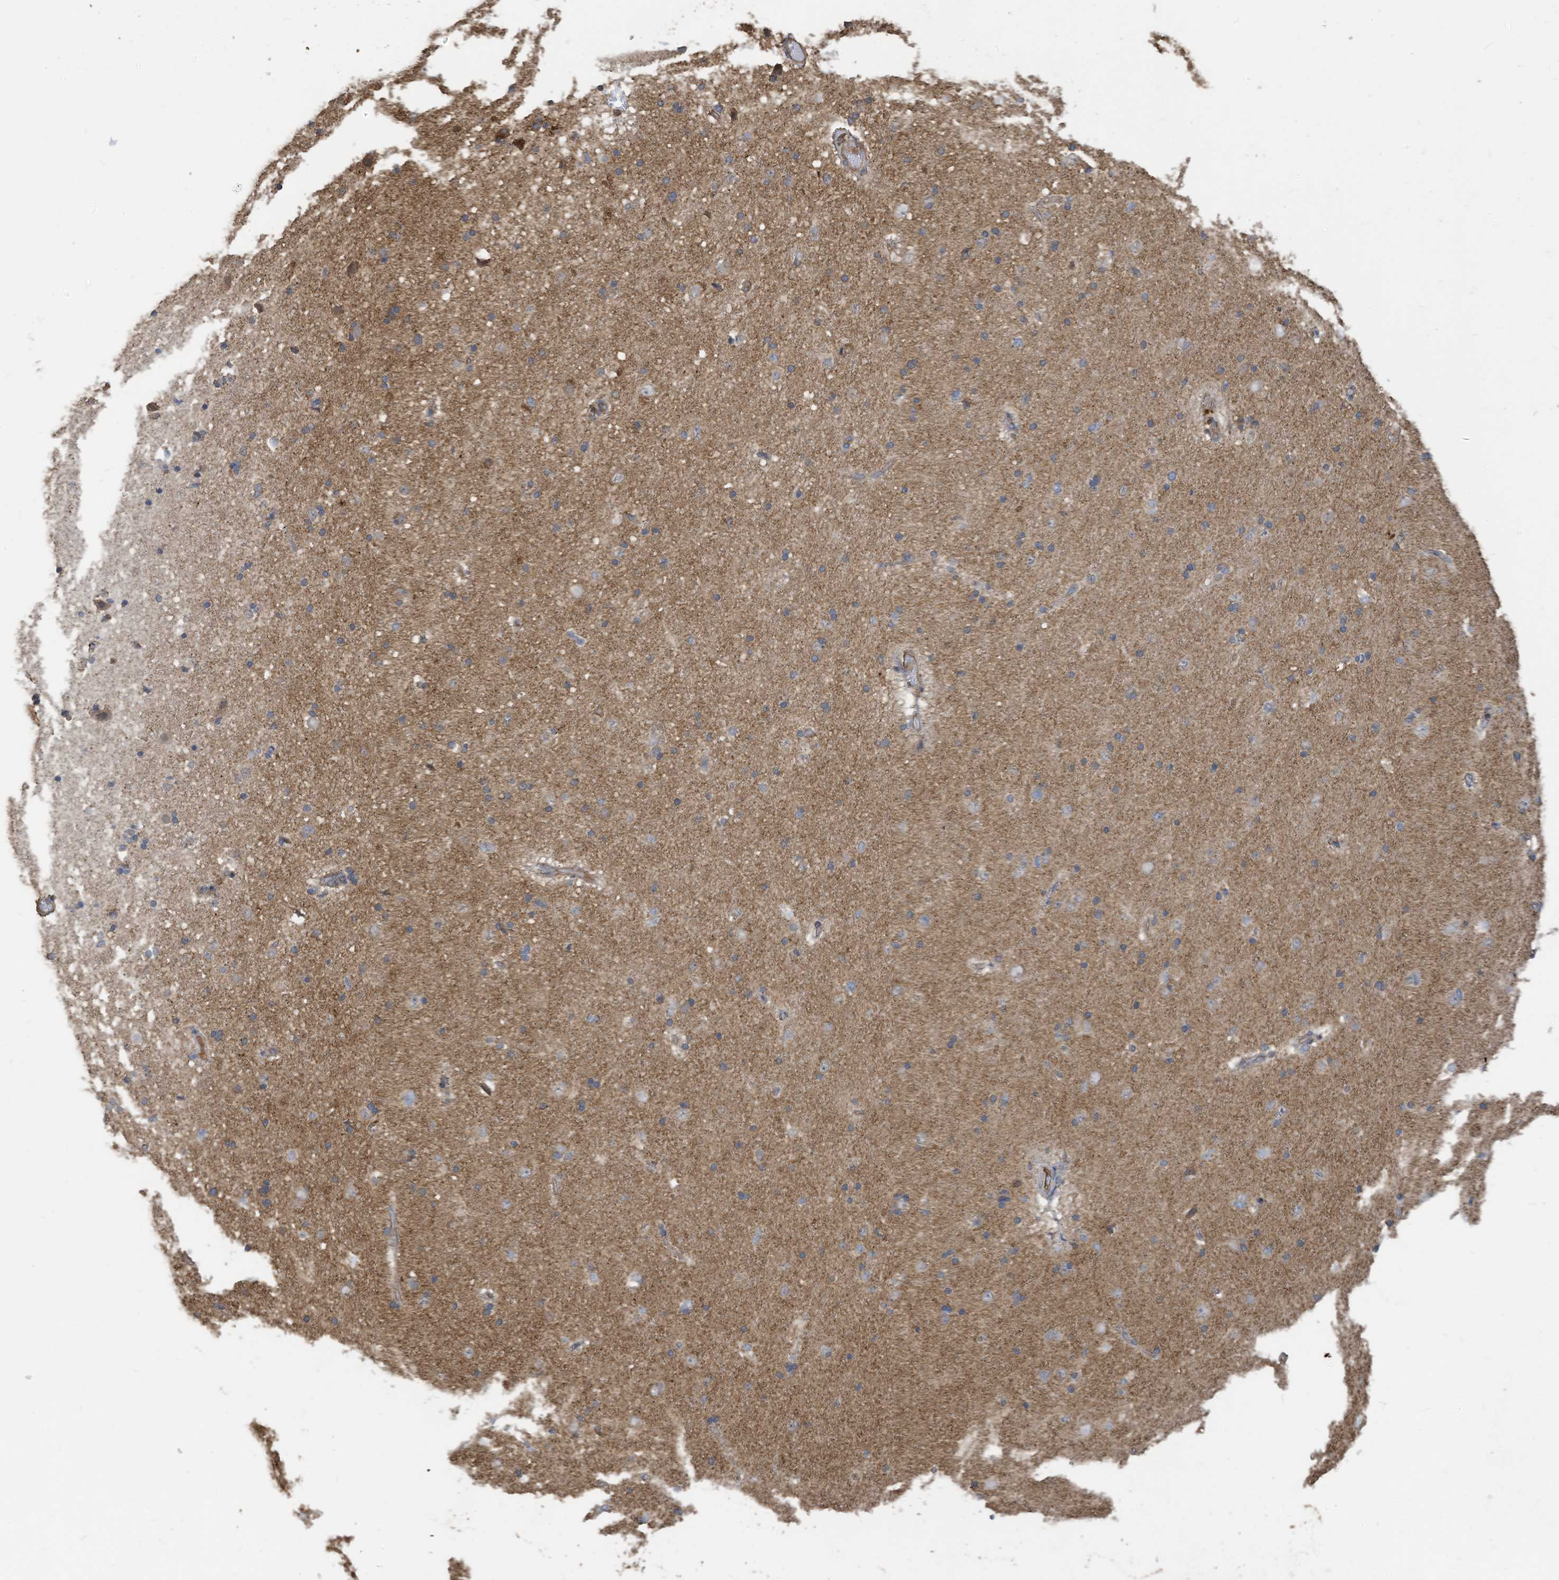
{"staining": {"intensity": "weak", "quantity": ">75%", "location": "cytoplasmic/membranous"}, "tissue": "cerebral cortex", "cell_type": "Endothelial cells", "image_type": "normal", "snomed": [{"axis": "morphology", "description": "Normal tissue, NOS"}, {"axis": "topography", "description": "Cerebral cortex"}], "caption": "A histopathology image of cerebral cortex stained for a protein demonstrates weak cytoplasmic/membranous brown staining in endothelial cells. (DAB IHC with brightfield microscopy, high magnification).", "gene": "COX10", "patient": {"sex": "male", "age": 34}}